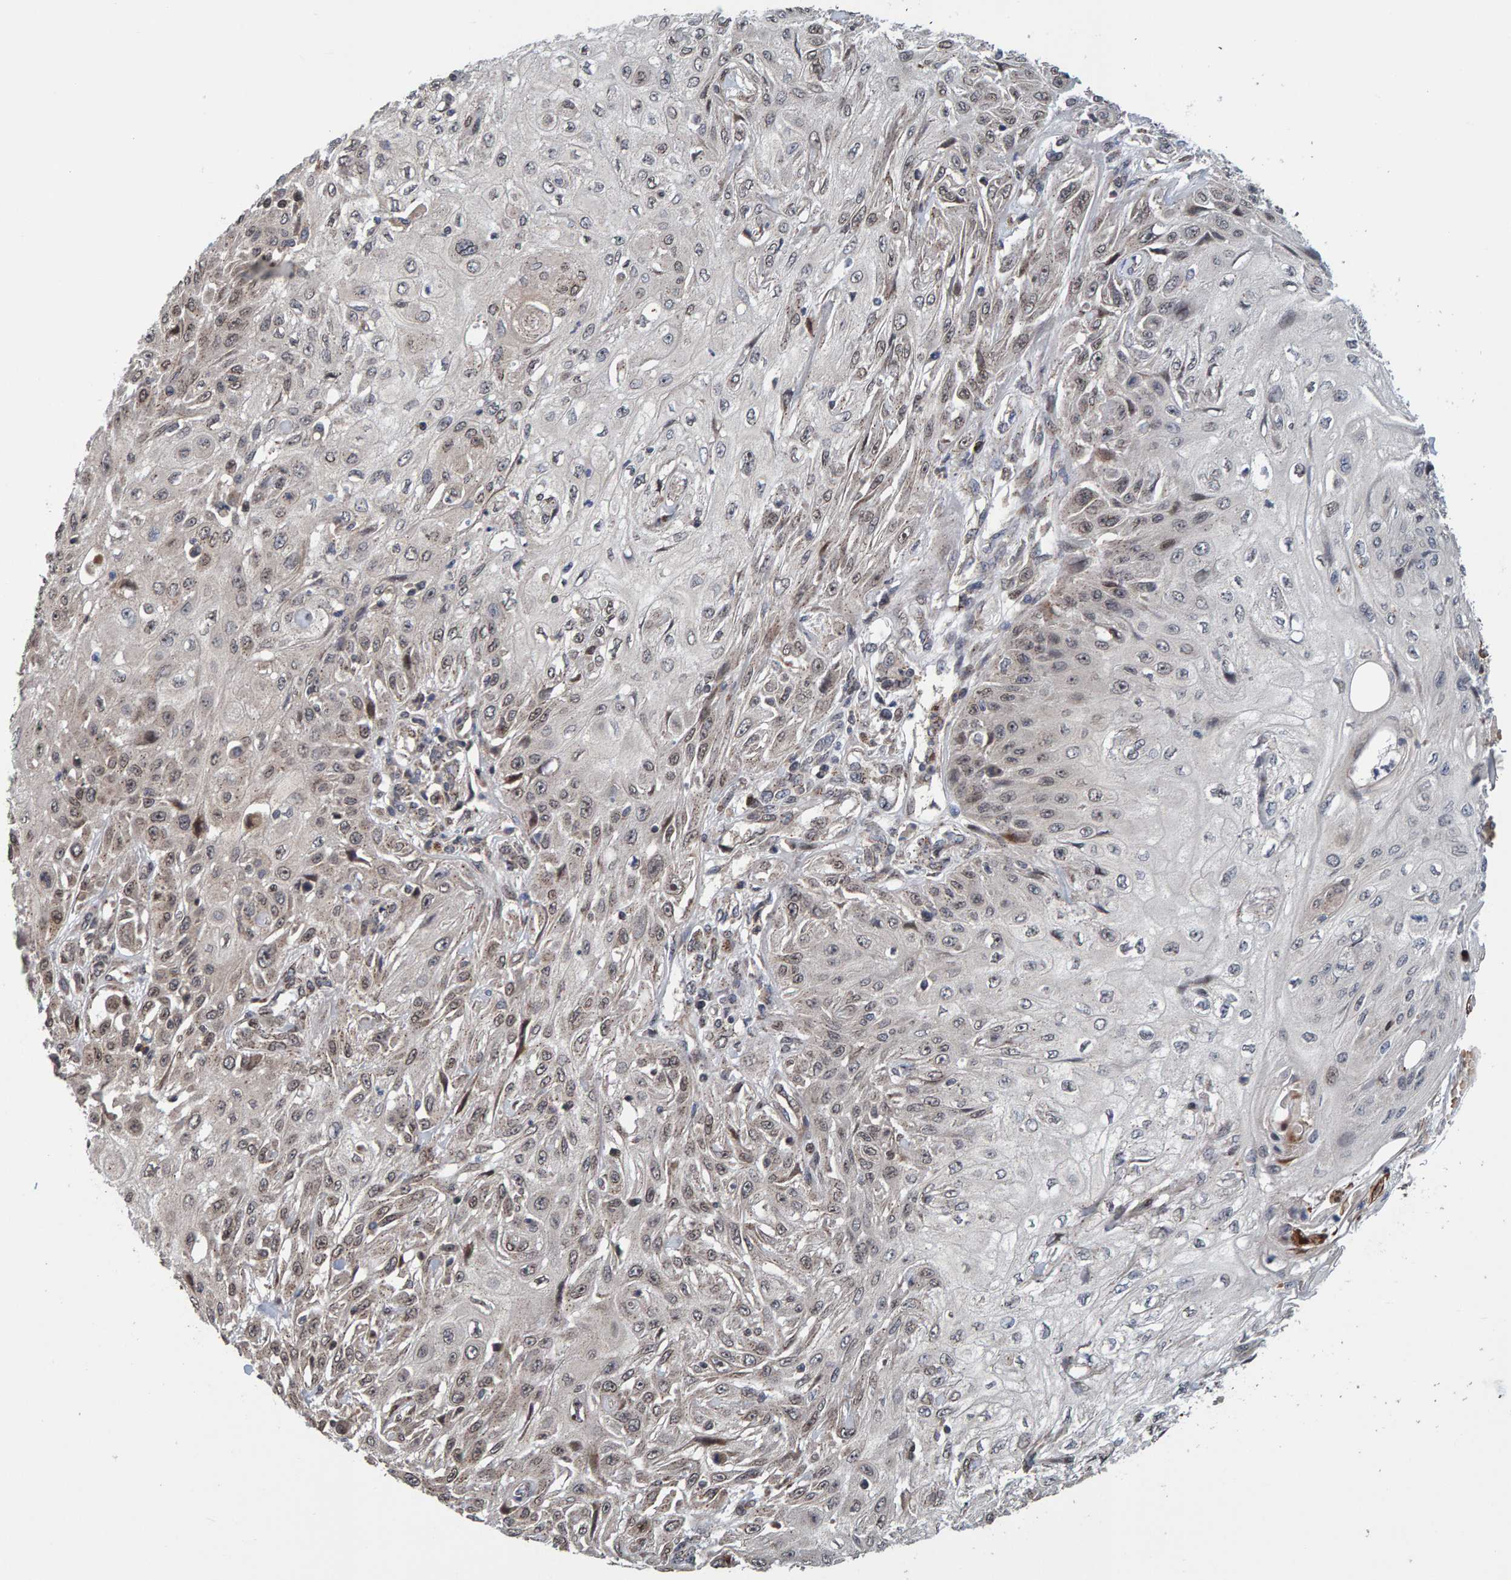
{"staining": {"intensity": "weak", "quantity": "25%-75%", "location": "nuclear"}, "tissue": "skin cancer", "cell_type": "Tumor cells", "image_type": "cancer", "snomed": [{"axis": "morphology", "description": "Squamous cell carcinoma, NOS"}, {"axis": "morphology", "description": "Squamous cell carcinoma, metastatic, NOS"}, {"axis": "topography", "description": "Skin"}, {"axis": "topography", "description": "Lymph node"}], "caption": "Immunohistochemistry (IHC) photomicrograph of human metastatic squamous cell carcinoma (skin) stained for a protein (brown), which exhibits low levels of weak nuclear expression in approximately 25%-75% of tumor cells.", "gene": "CCDC25", "patient": {"sex": "male", "age": 75}}